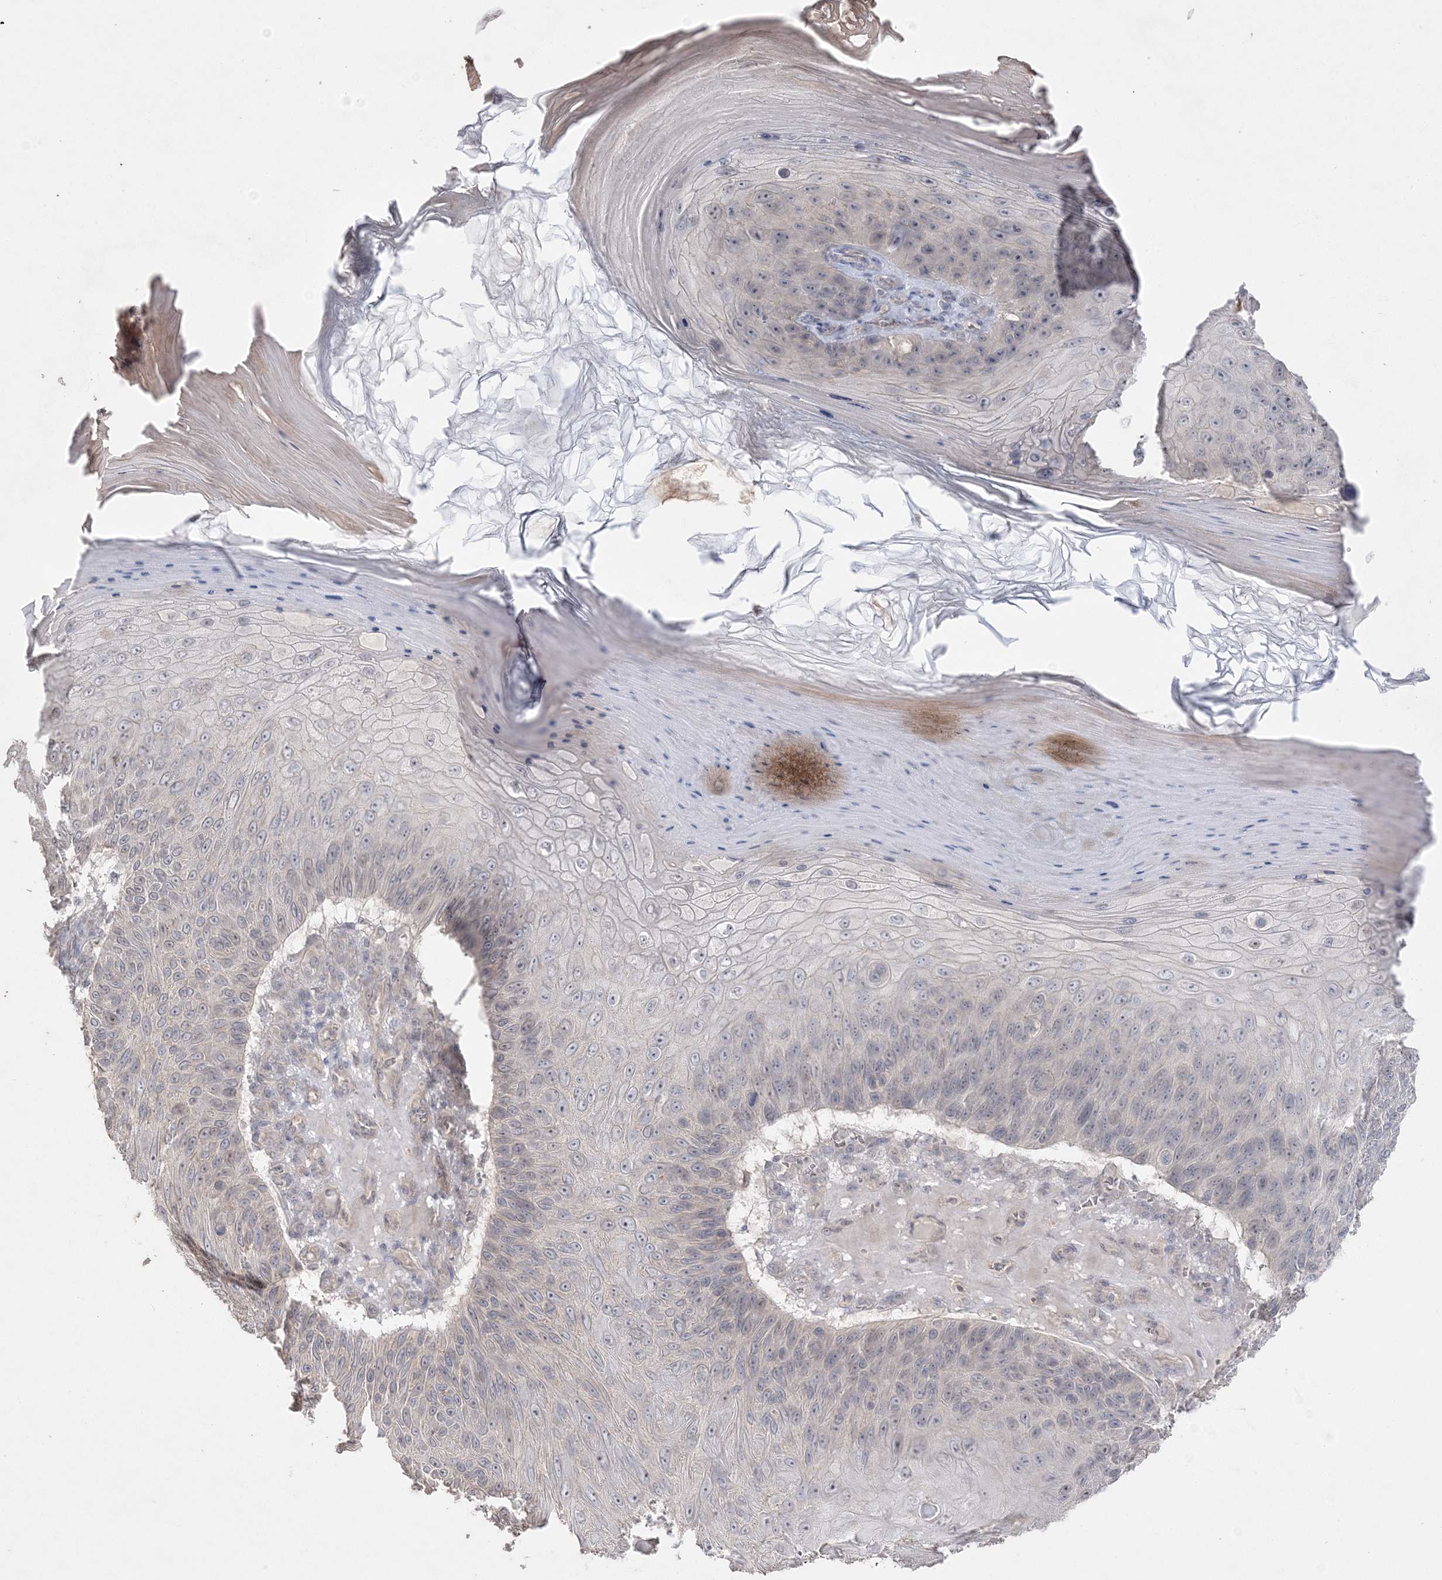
{"staining": {"intensity": "negative", "quantity": "none", "location": "none"}, "tissue": "skin cancer", "cell_type": "Tumor cells", "image_type": "cancer", "snomed": [{"axis": "morphology", "description": "Squamous cell carcinoma, NOS"}, {"axis": "topography", "description": "Skin"}], "caption": "DAB (3,3'-diaminobenzidine) immunohistochemical staining of human squamous cell carcinoma (skin) exhibits no significant staining in tumor cells. (DAB immunohistochemistry, high magnification).", "gene": "SH3BP4", "patient": {"sex": "female", "age": 88}}